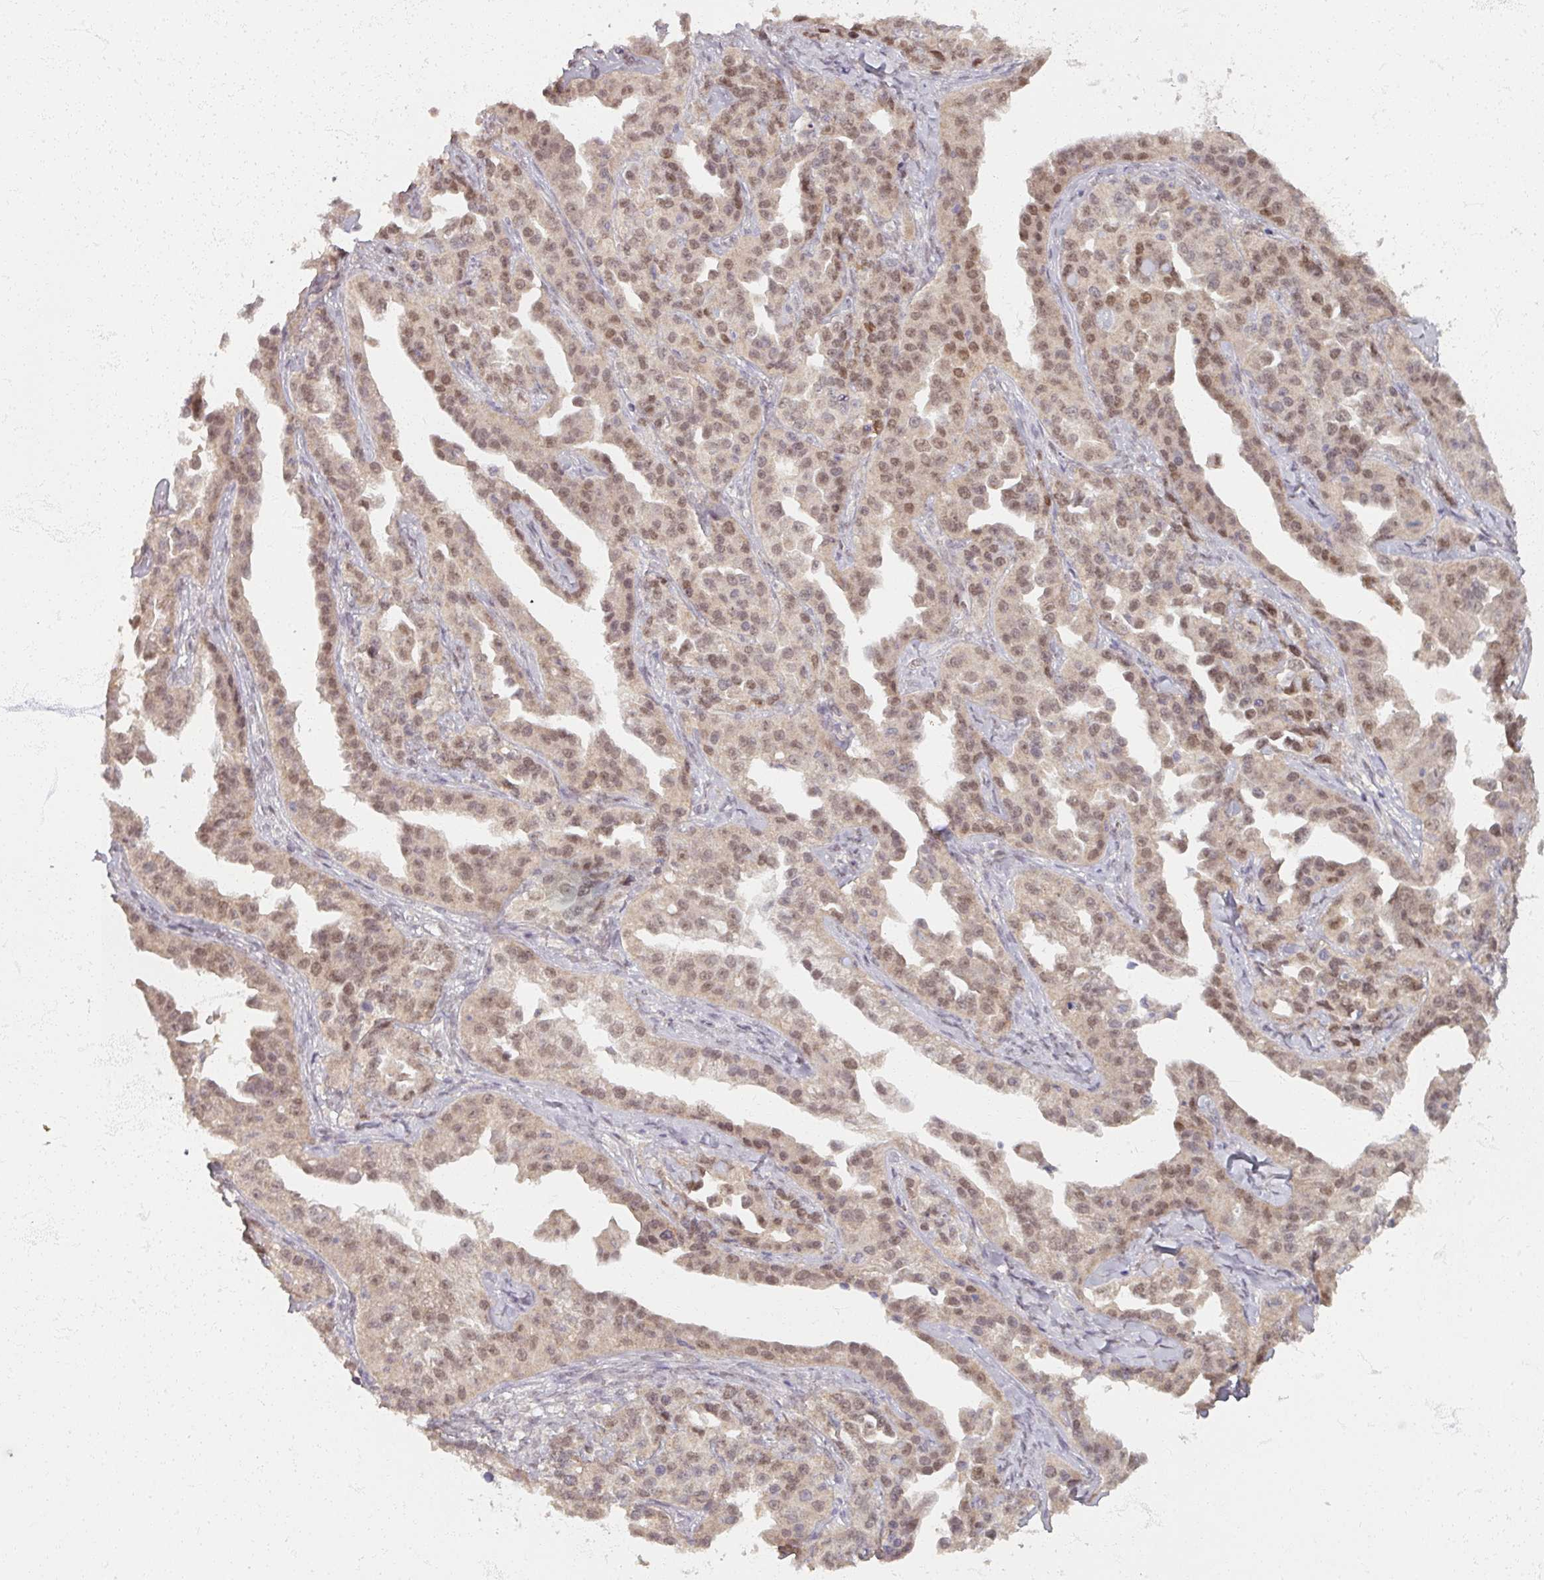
{"staining": {"intensity": "weak", "quantity": "25%-75%", "location": "nuclear"}, "tissue": "ovarian cancer", "cell_type": "Tumor cells", "image_type": "cancer", "snomed": [{"axis": "morphology", "description": "Cystadenocarcinoma, serous, NOS"}, {"axis": "topography", "description": "Ovary"}], "caption": "Immunohistochemical staining of ovarian serous cystadenocarcinoma exhibits weak nuclear protein expression in approximately 25%-75% of tumor cells.", "gene": "SOX11", "patient": {"sex": "female", "age": 75}}